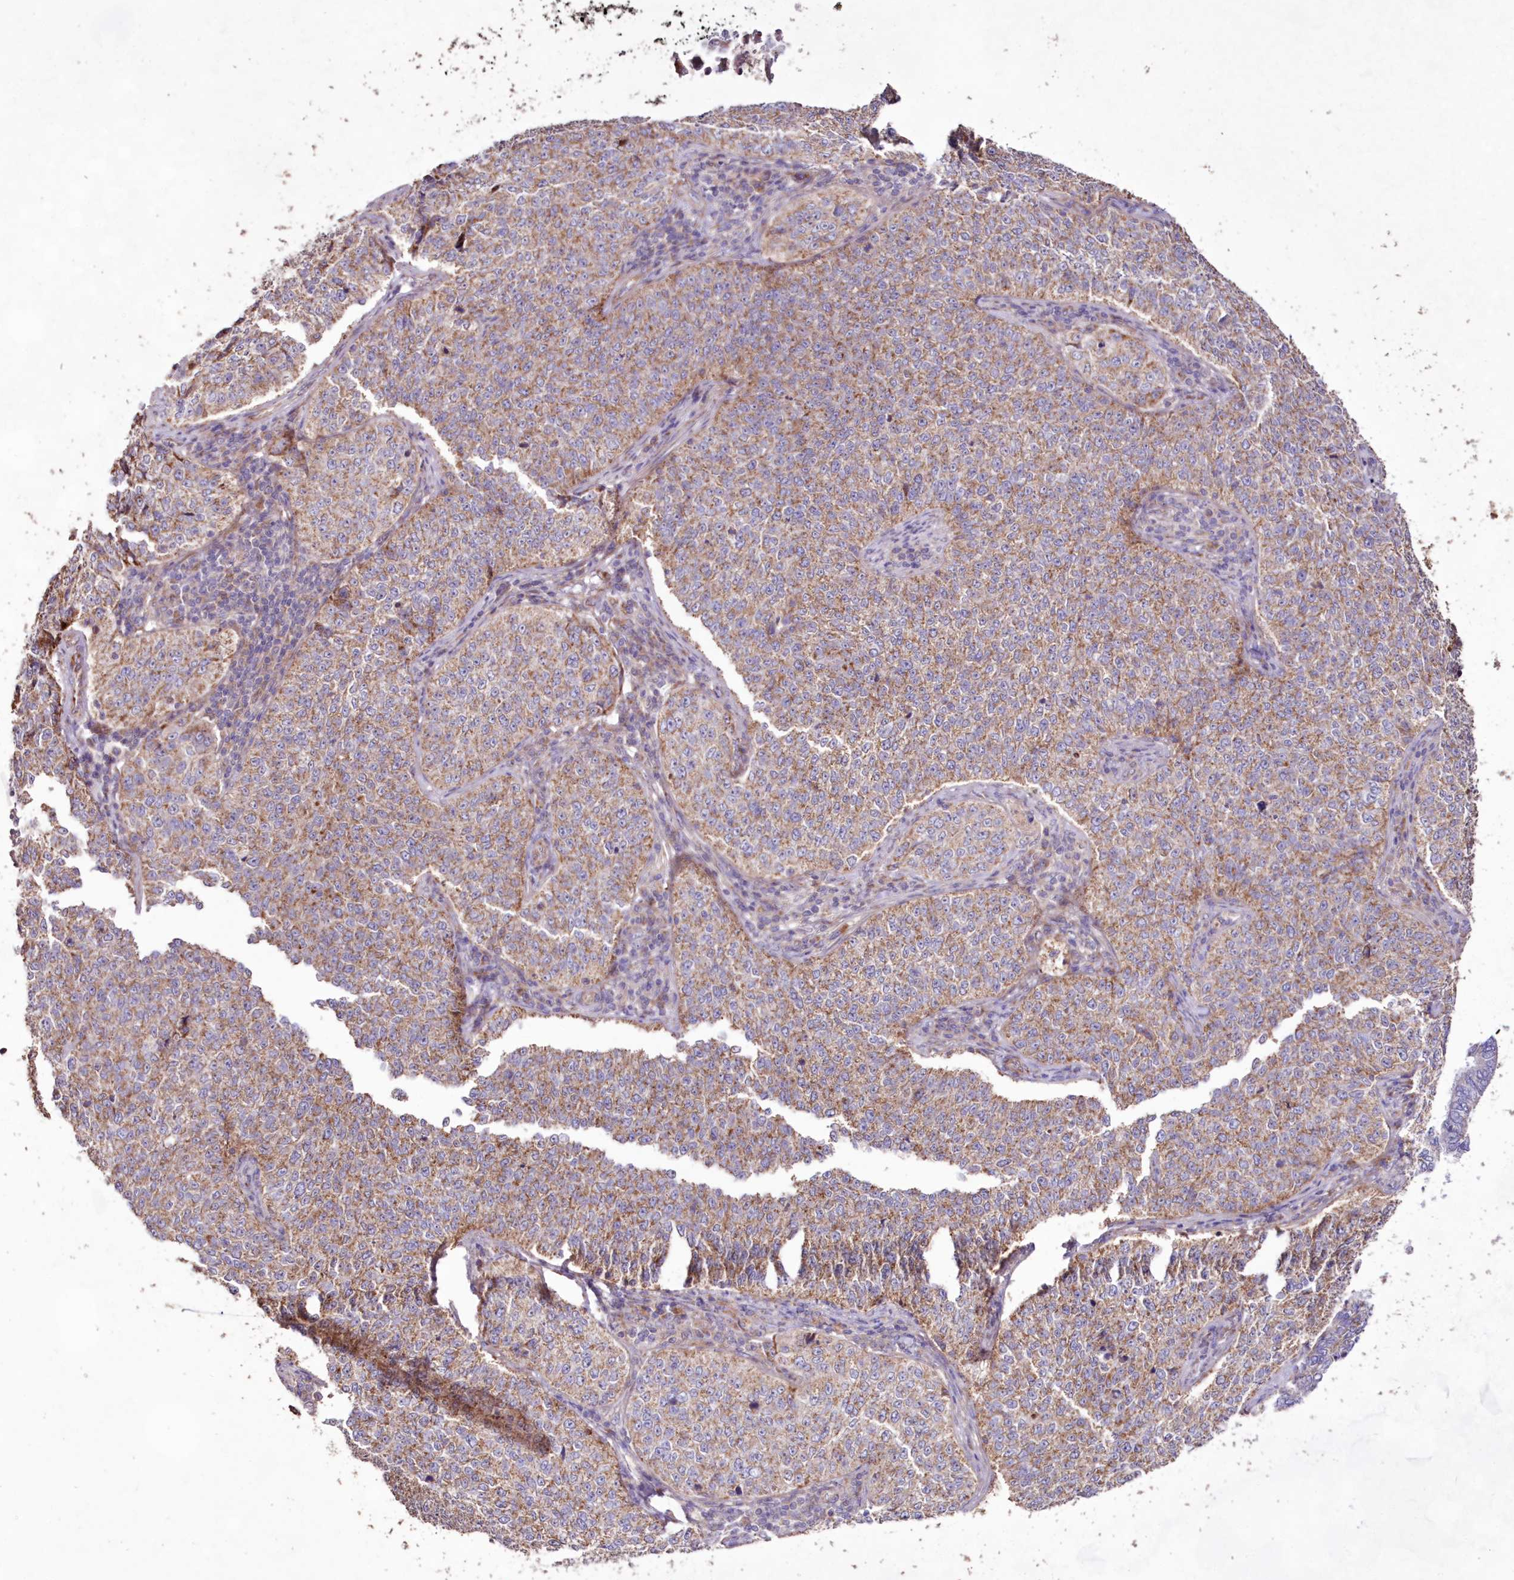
{"staining": {"intensity": "moderate", "quantity": "25%-75%", "location": "cytoplasmic/membranous"}, "tissue": "cervical cancer", "cell_type": "Tumor cells", "image_type": "cancer", "snomed": [{"axis": "morphology", "description": "Squamous cell carcinoma, NOS"}, {"axis": "topography", "description": "Cervix"}], "caption": "This is a histology image of immunohistochemistry (IHC) staining of cervical cancer (squamous cell carcinoma), which shows moderate expression in the cytoplasmic/membranous of tumor cells.", "gene": "HADHB", "patient": {"sex": "female", "age": 35}}